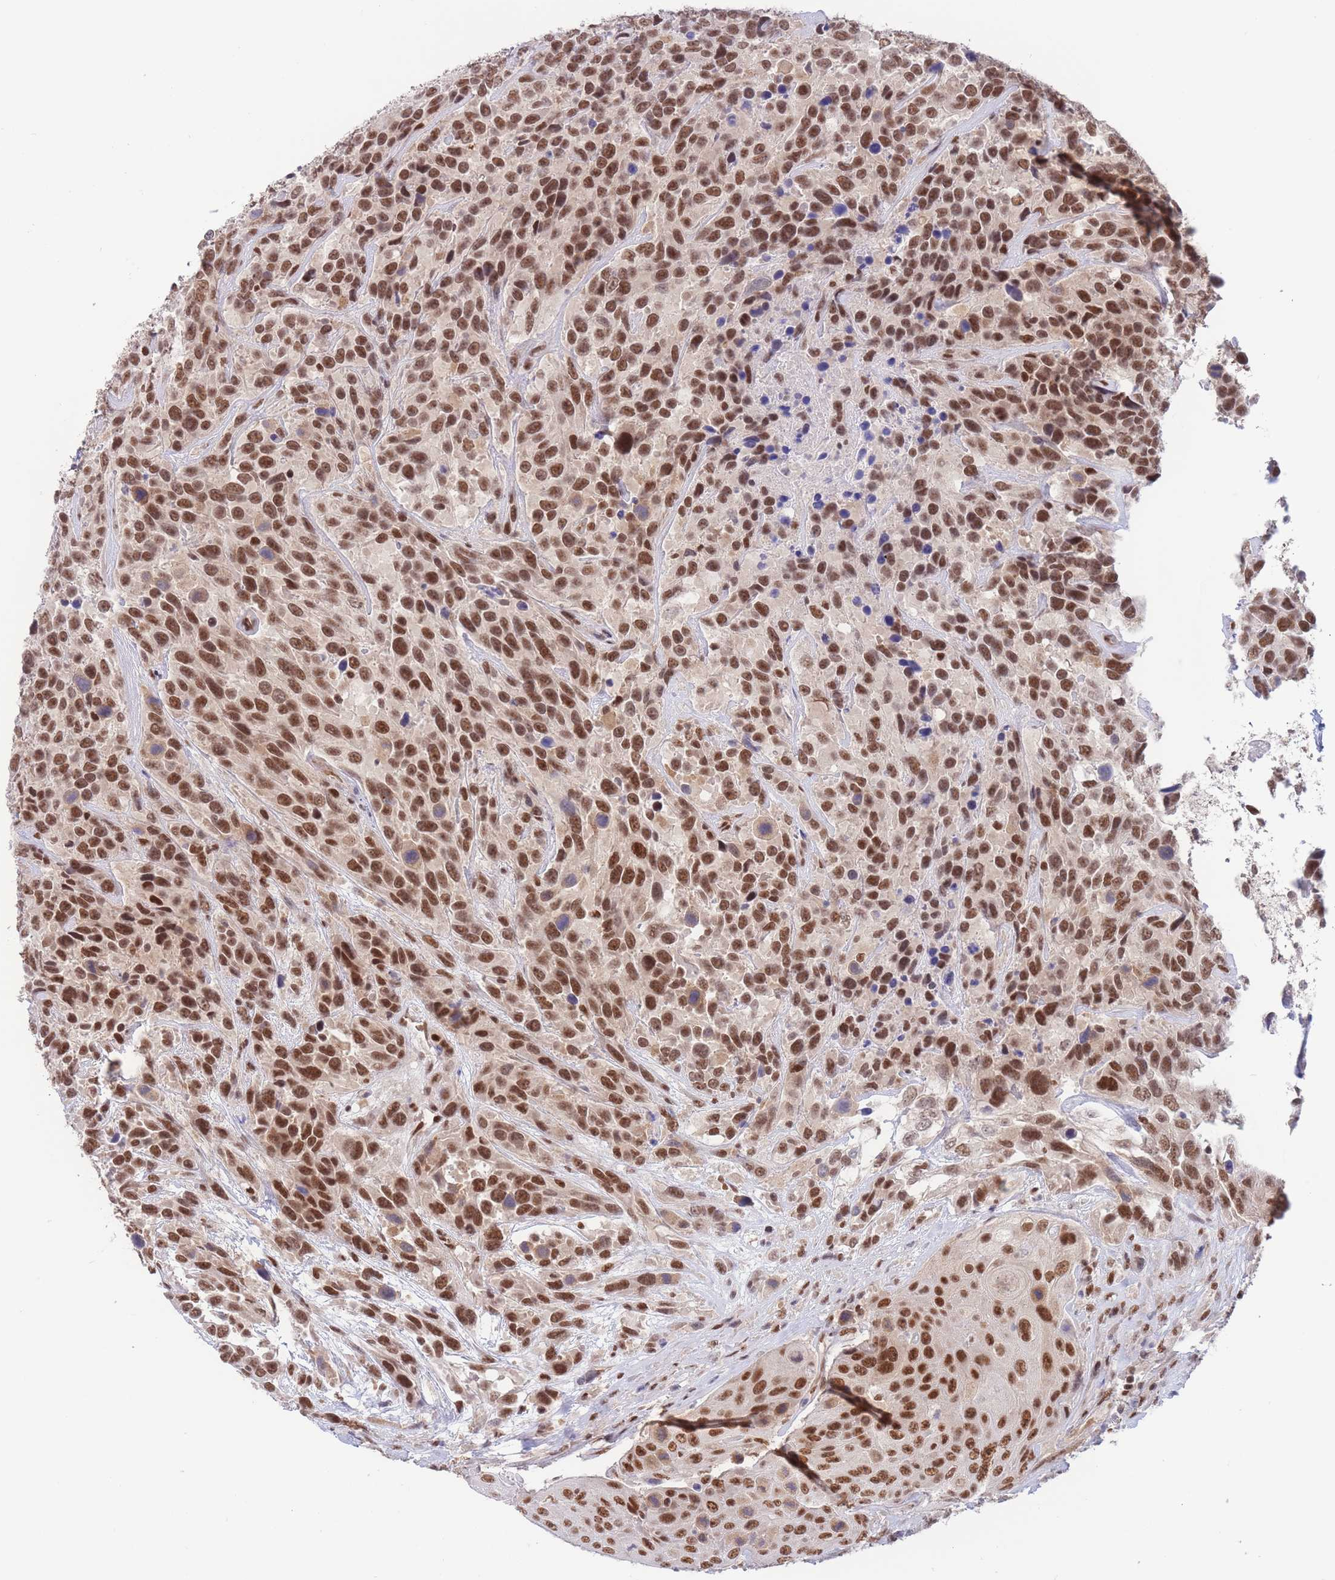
{"staining": {"intensity": "strong", "quantity": ">75%", "location": "nuclear"}, "tissue": "urothelial cancer", "cell_type": "Tumor cells", "image_type": "cancer", "snomed": [{"axis": "morphology", "description": "Urothelial carcinoma, High grade"}, {"axis": "topography", "description": "Urinary bladder"}], "caption": "The photomicrograph exhibits immunohistochemical staining of high-grade urothelial carcinoma. There is strong nuclear positivity is appreciated in approximately >75% of tumor cells.", "gene": "SMAD9", "patient": {"sex": "female", "age": 70}}